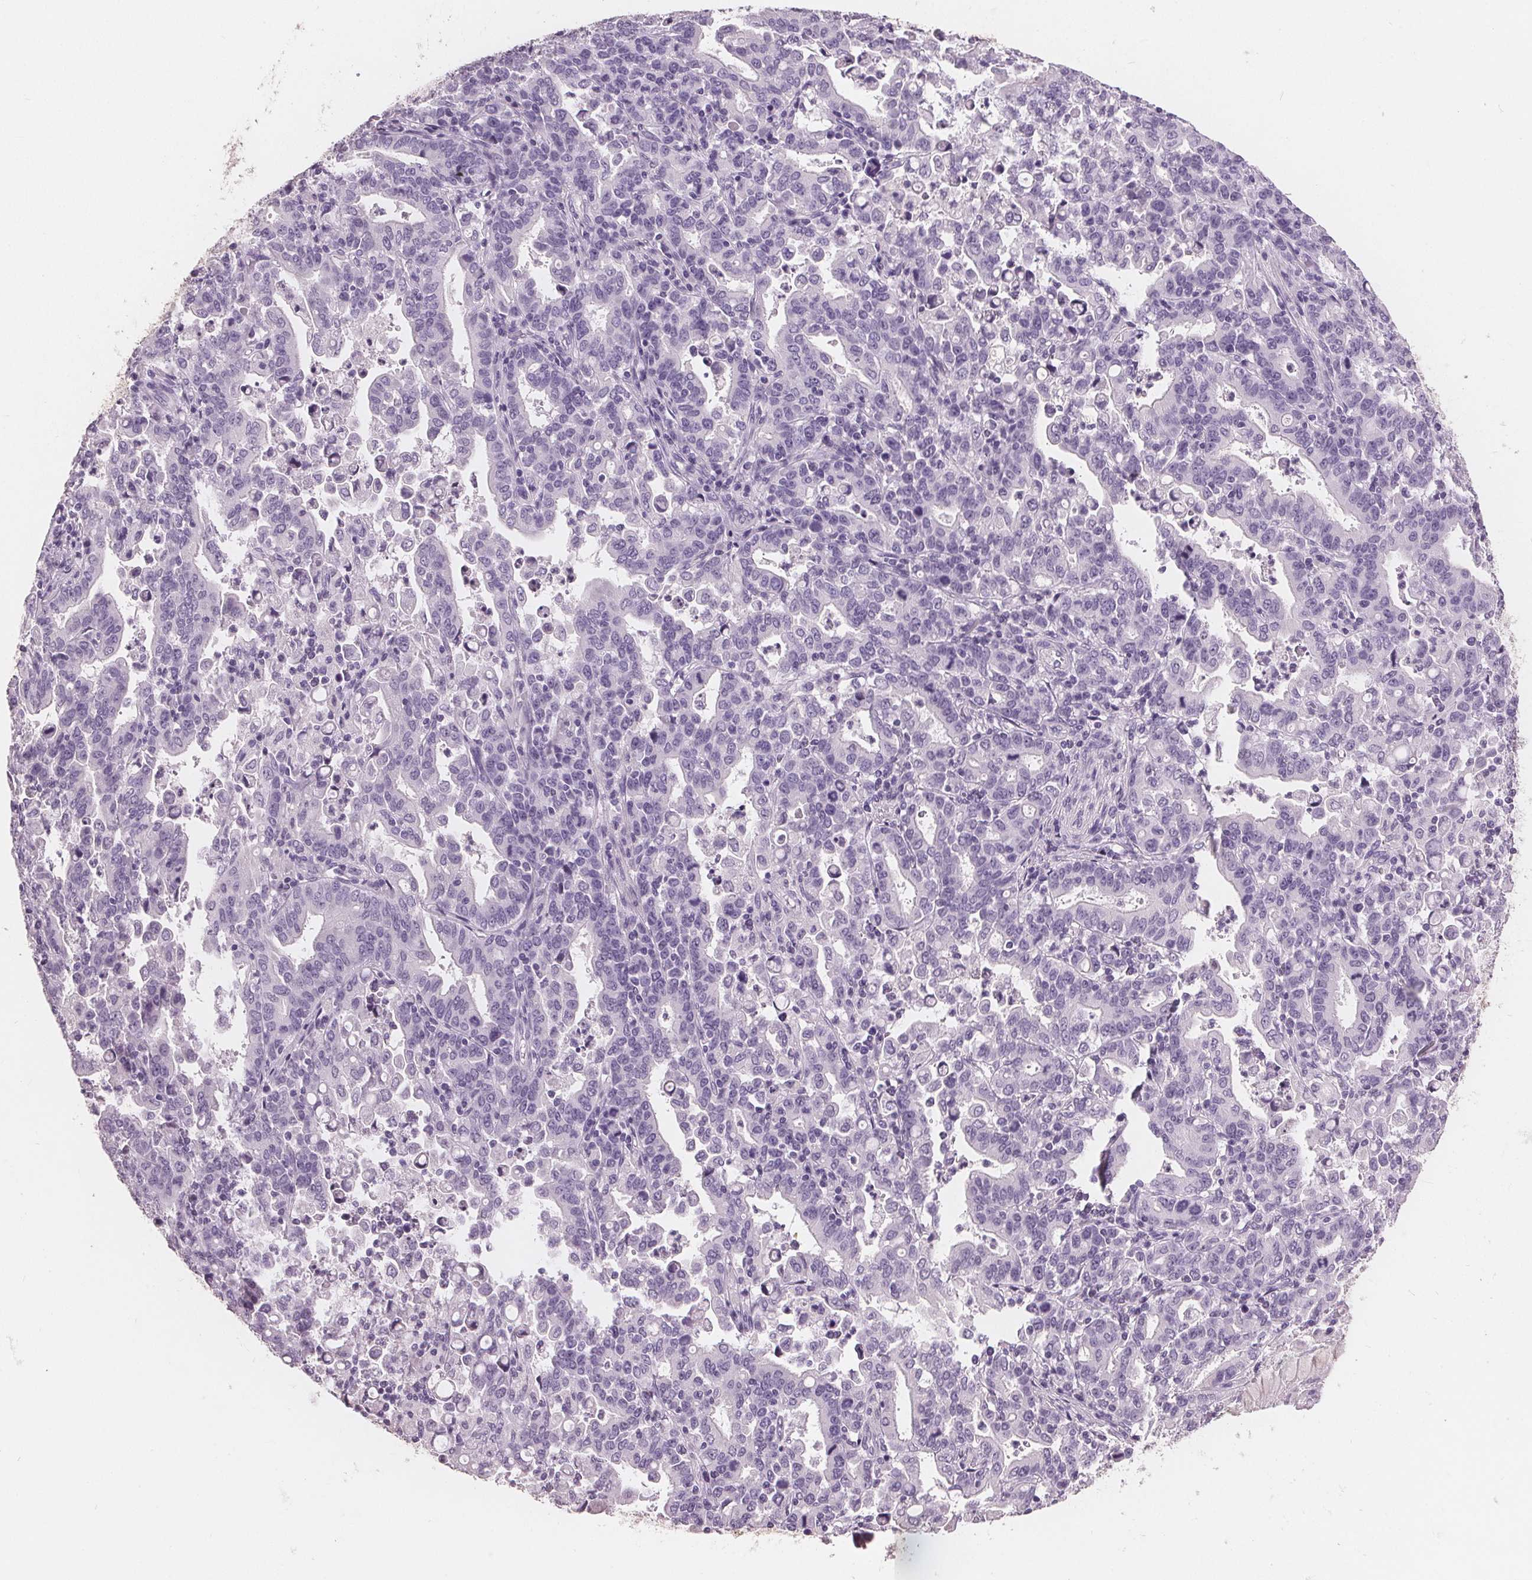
{"staining": {"intensity": "negative", "quantity": "none", "location": "none"}, "tissue": "stomach cancer", "cell_type": "Tumor cells", "image_type": "cancer", "snomed": [{"axis": "morphology", "description": "Adenocarcinoma, NOS"}, {"axis": "topography", "description": "Stomach"}], "caption": "Protein analysis of stomach adenocarcinoma shows no significant expression in tumor cells.", "gene": "AMBP", "patient": {"sex": "male", "age": 82}}